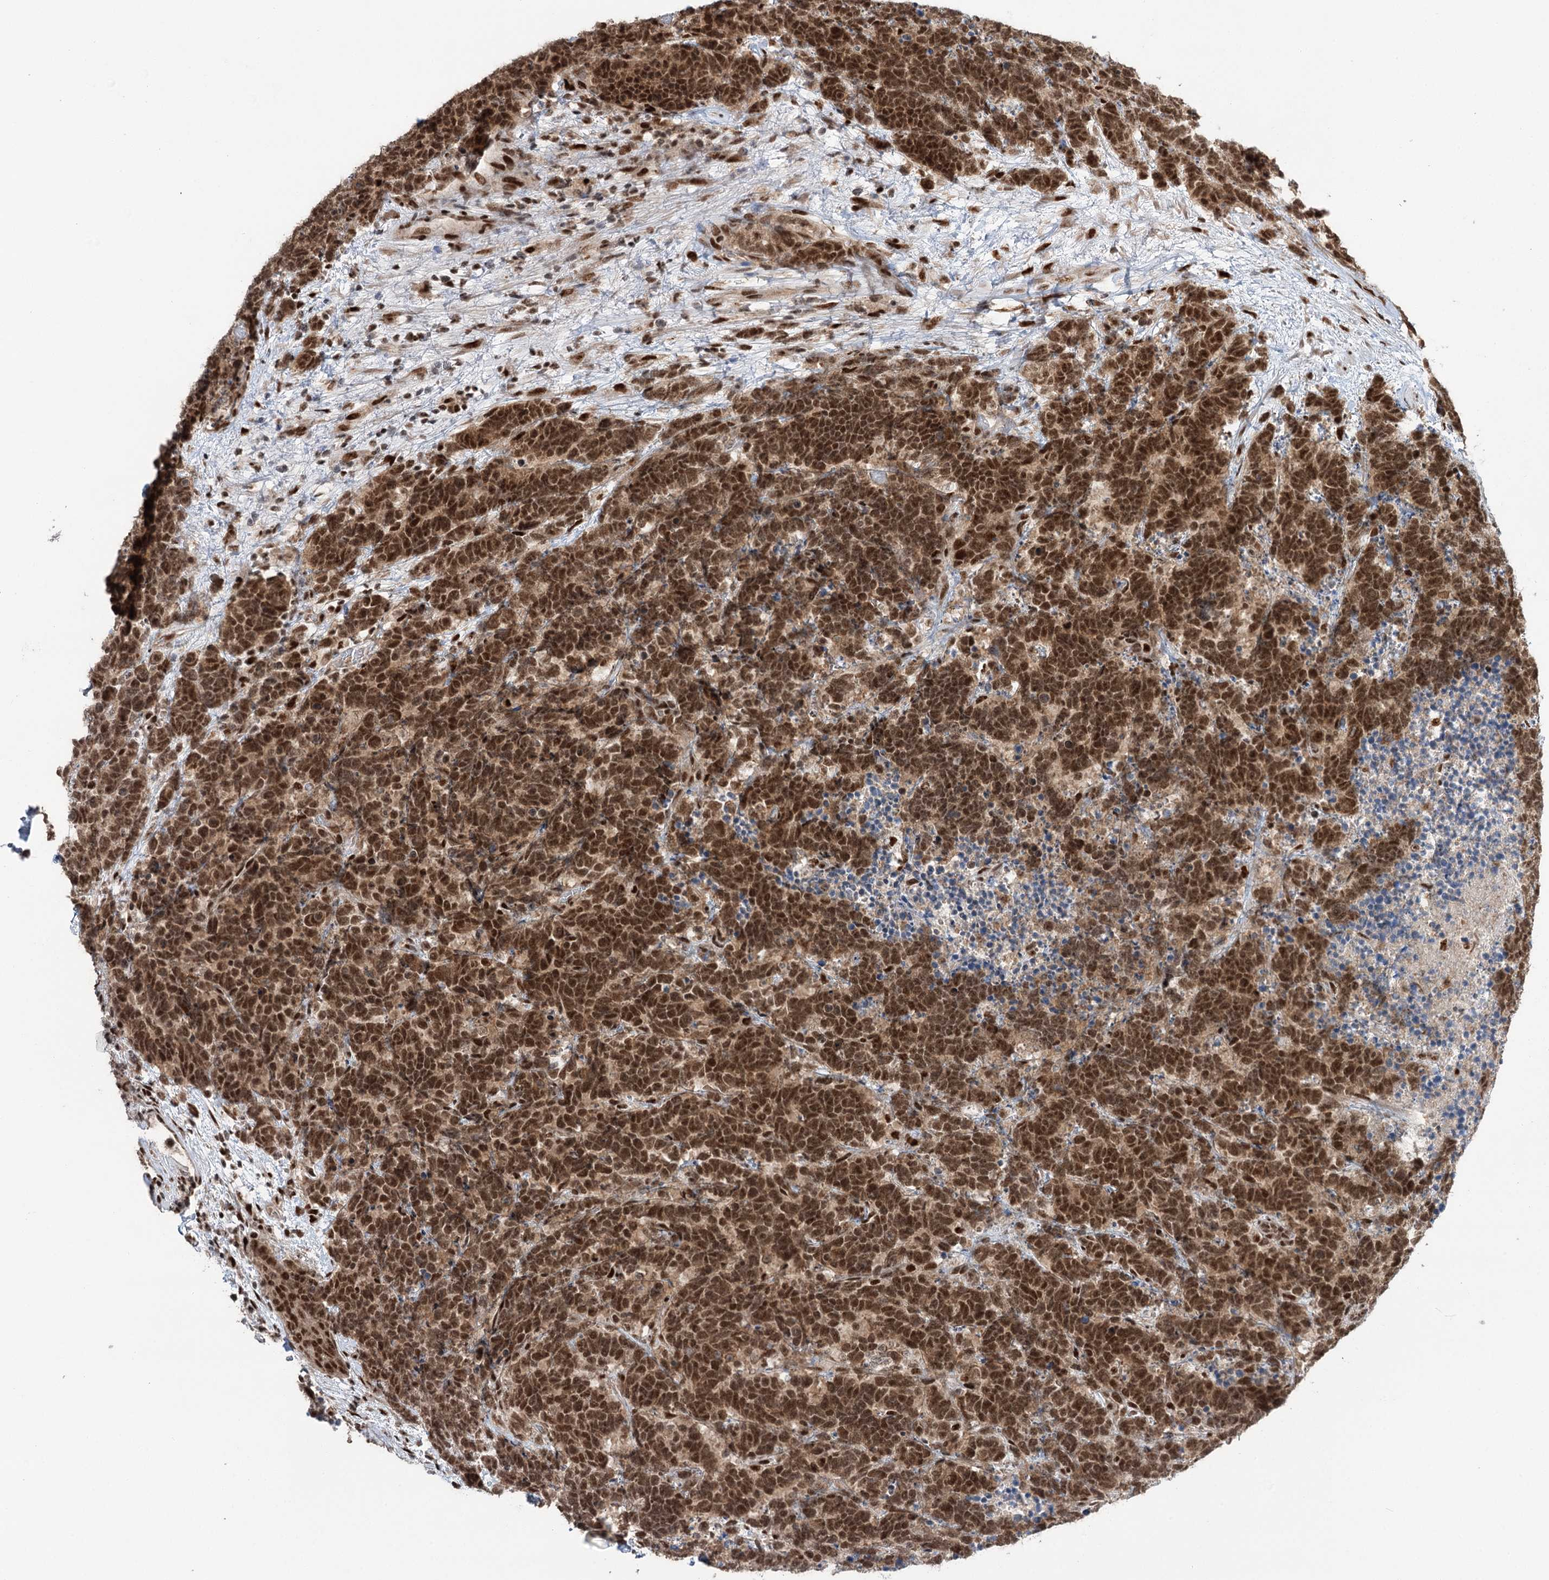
{"staining": {"intensity": "strong", "quantity": ">75%", "location": "nuclear"}, "tissue": "carcinoid", "cell_type": "Tumor cells", "image_type": "cancer", "snomed": [{"axis": "morphology", "description": "Carcinoma, NOS"}, {"axis": "morphology", "description": "Carcinoid, malignant, NOS"}, {"axis": "topography", "description": "Urinary bladder"}], "caption": "Protein expression analysis of human carcinoid reveals strong nuclear expression in approximately >75% of tumor cells. (DAB (3,3'-diaminobenzidine) = brown stain, brightfield microscopy at high magnification).", "gene": "ERCC3", "patient": {"sex": "male", "age": 57}}